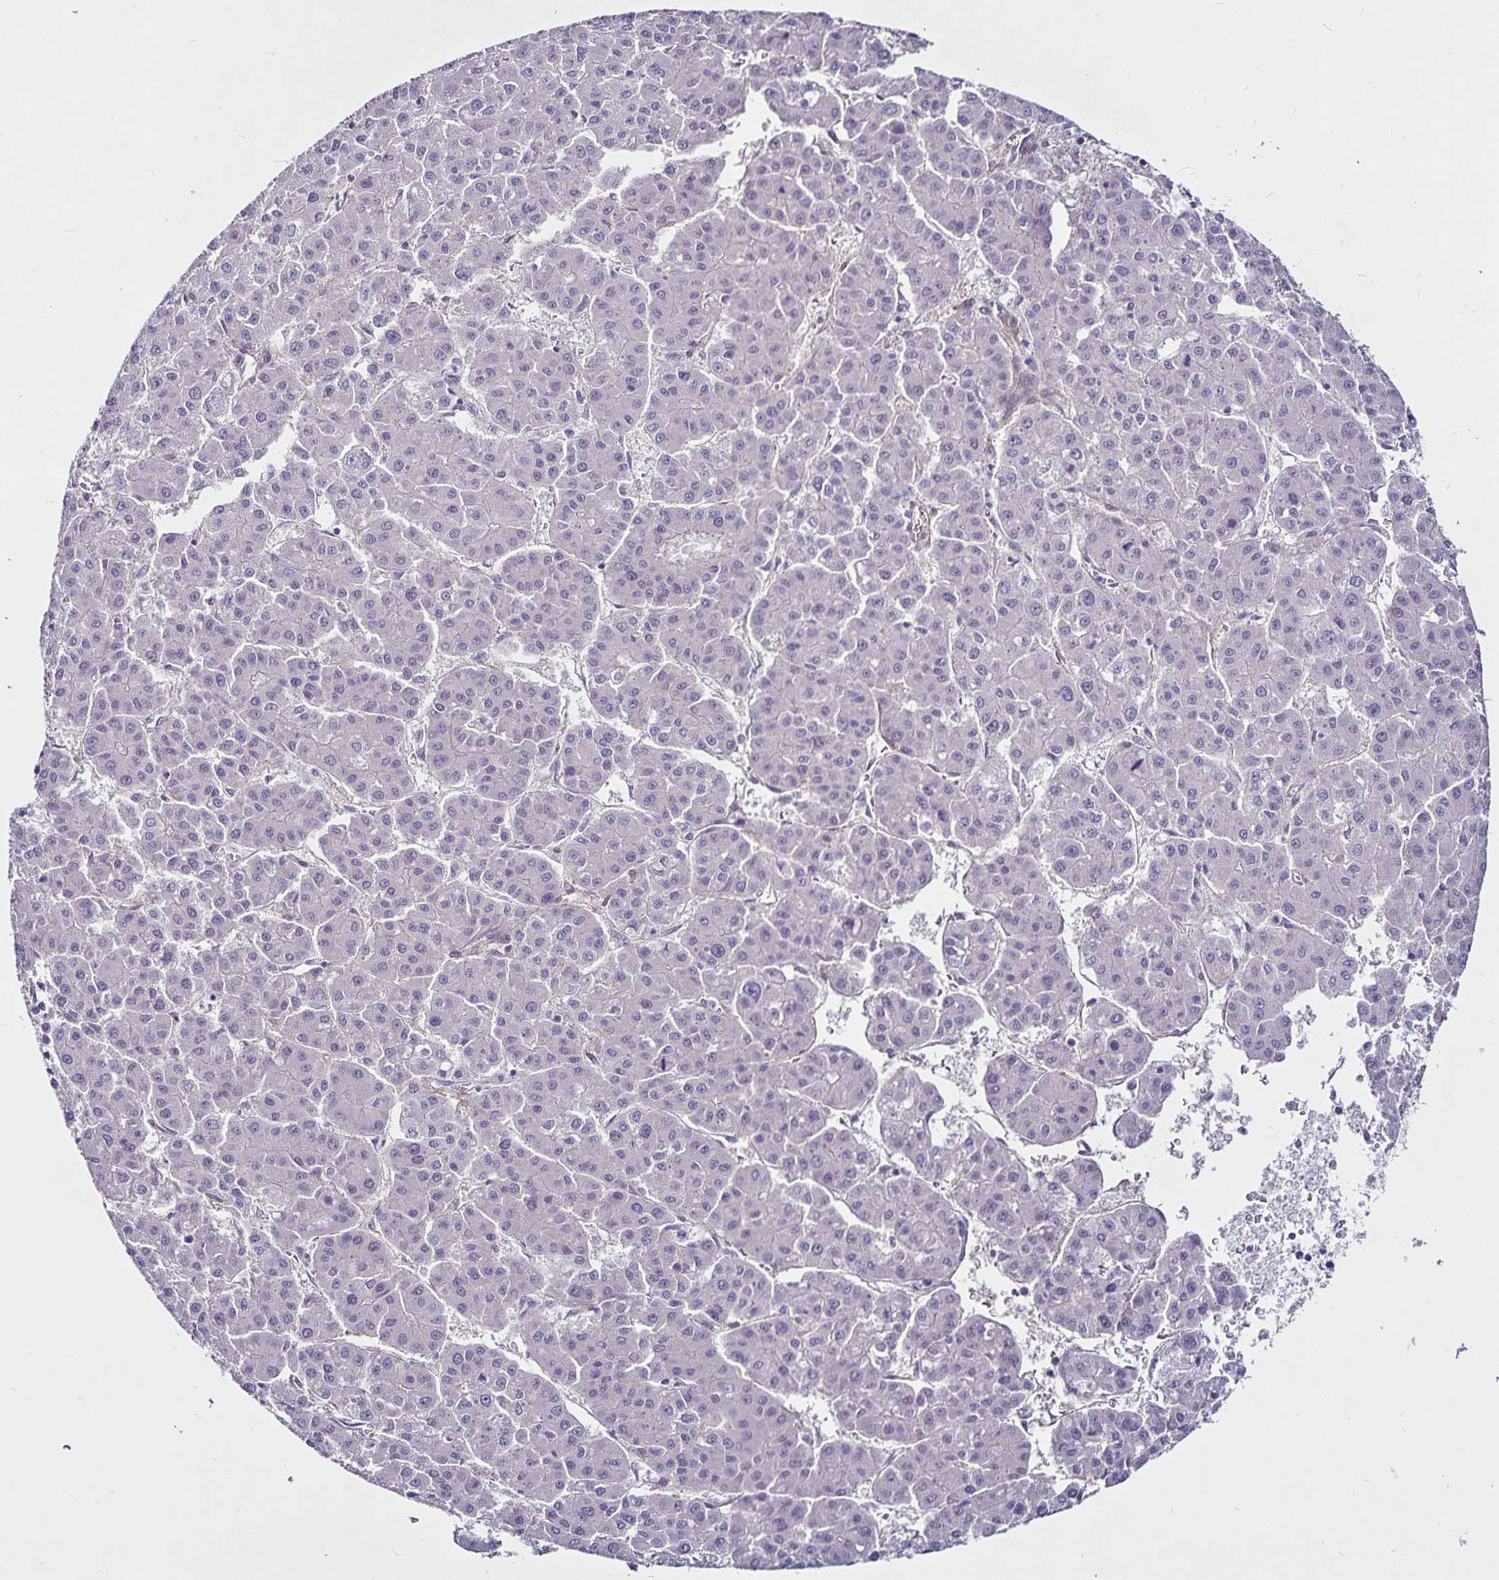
{"staining": {"intensity": "negative", "quantity": "none", "location": "none"}, "tissue": "liver cancer", "cell_type": "Tumor cells", "image_type": "cancer", "snomed": [{"axis": "morphology", "description": "Carcinoma, Hepatocellular, NOS"}, {"axis": "topography", "description": "Liver"}], "caption": "This image is of liver cancer (hepatocellular carcinoma) stained with IHC to label a protein in brown with the nuclei are counter-stained blue. There is no expression in tumor cells.", "gene": "GNG12", "patient": {"sex": "male", "age": 73}}